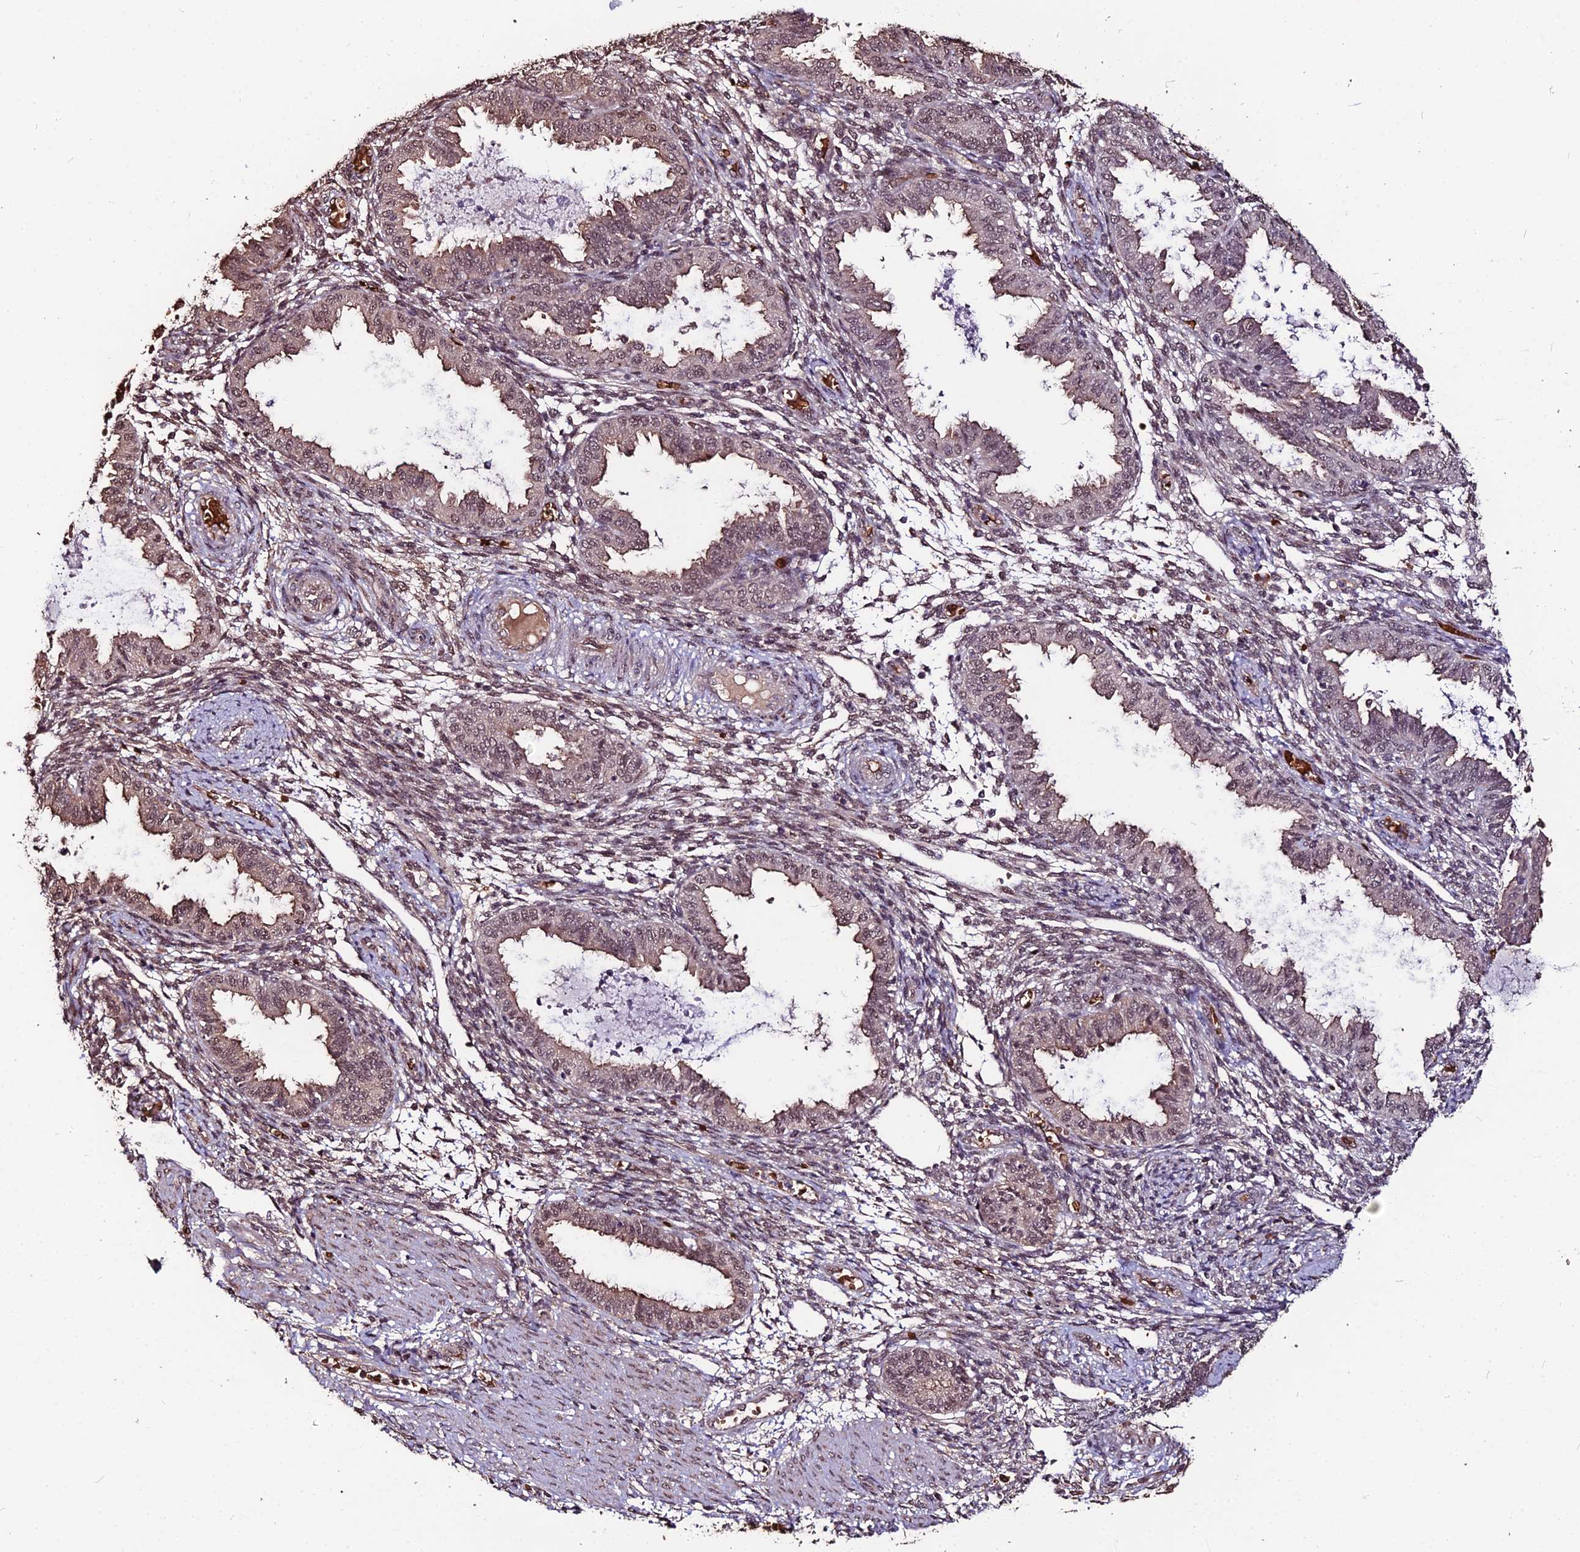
{"staining": {"intensity": "weak", "quantity": "<25%", "location": "nuclear"}, "tissue": "endometrium", "cell_type": "Cells in endometrial stroma", "image_type": "normal", "snomed": [{"axis": "morphology", "description": "Normal tissue, NOS"}, {"axis": "topography", "description": "Endometrium"}], "caption": "Immunohistochemical staining of unremarkable human endometrium reveals no significant expression in cells in endometrial stroma.", "gene": "ZDBF2", "patient": {"sex": "female", "age": 33}}